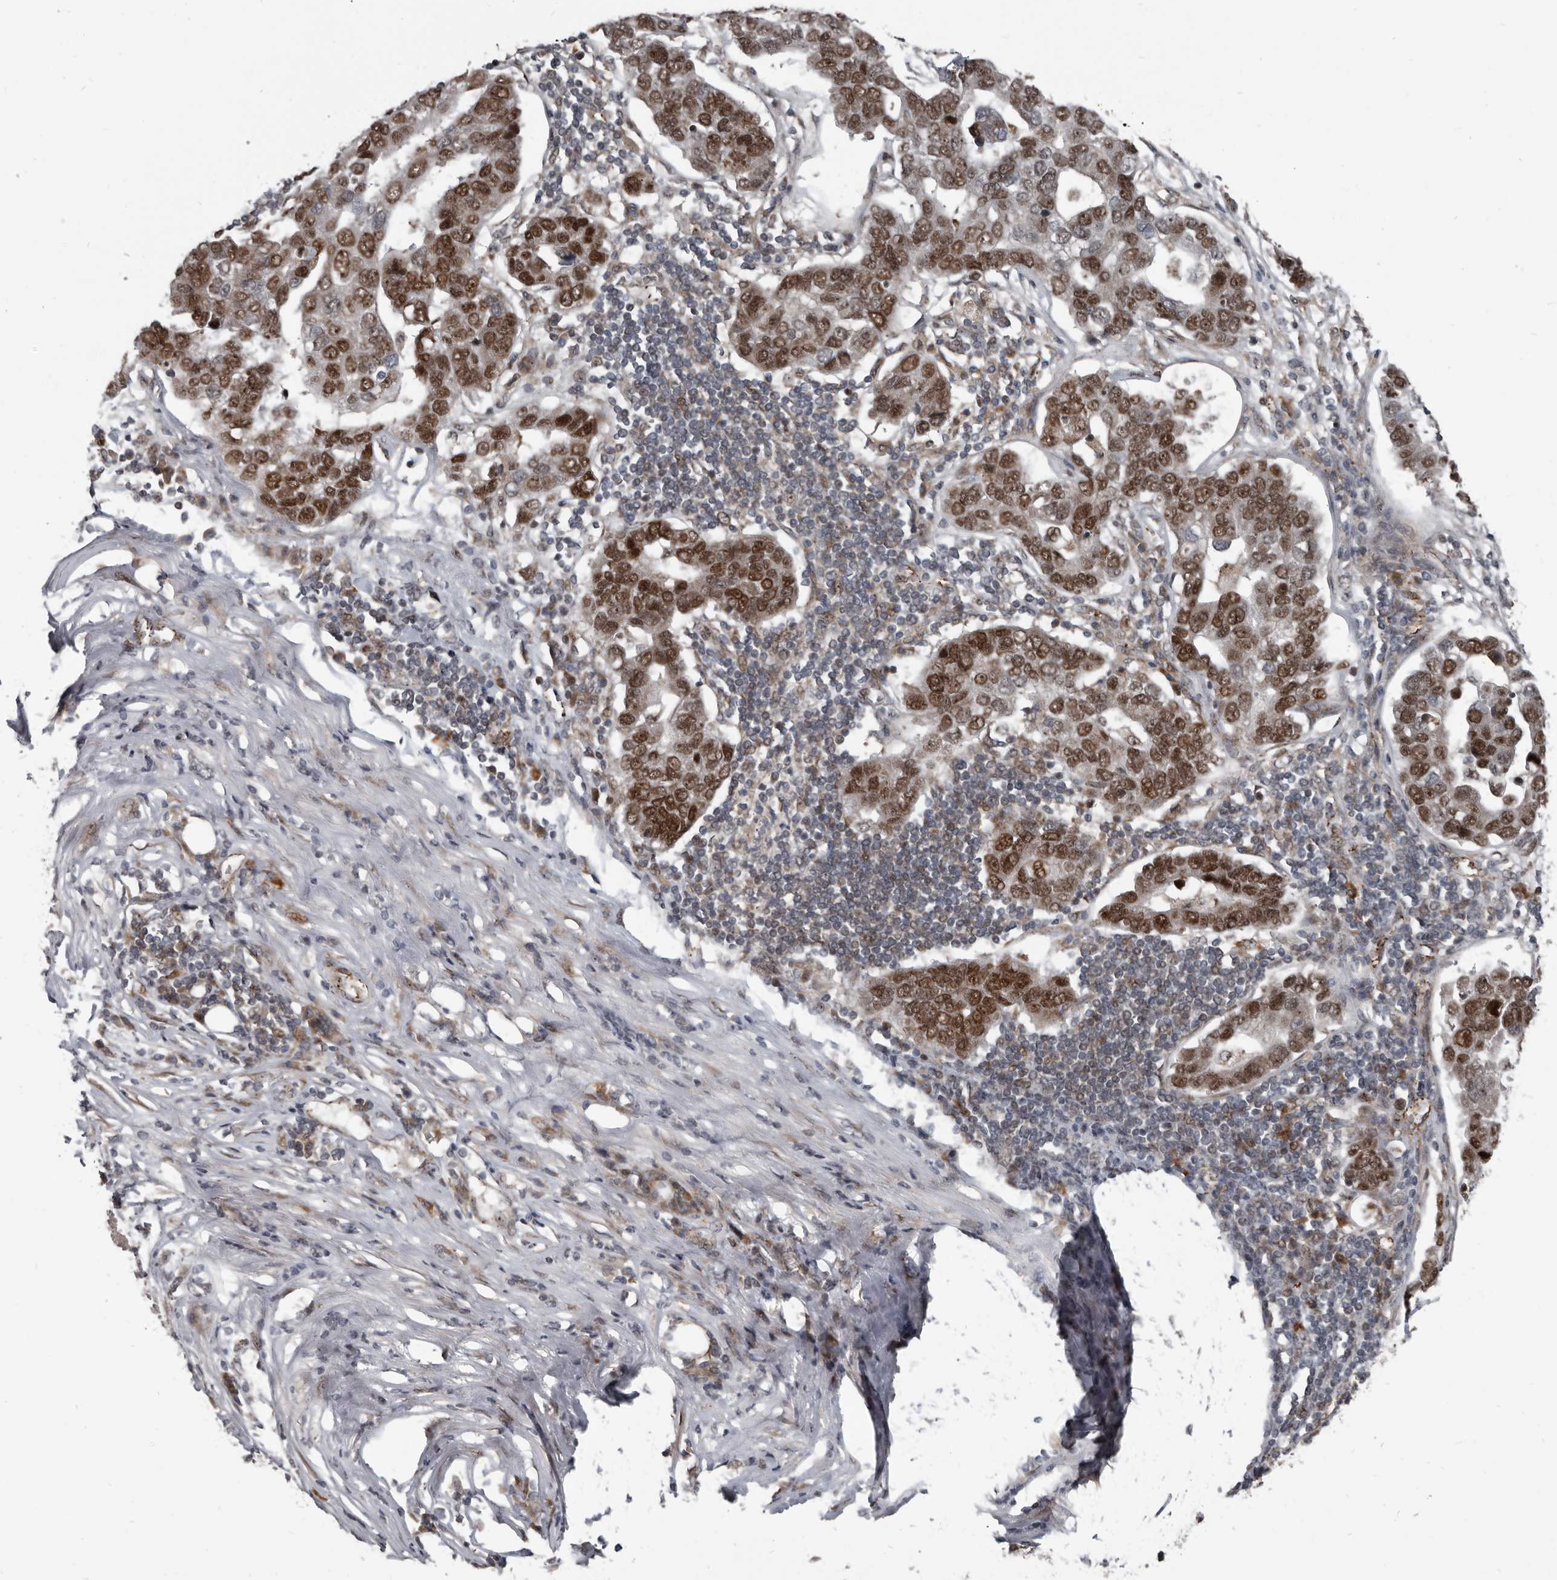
{"staining": {"intensity": "moderate", "quantity": ">75%", "location": "nuclear"}, "tissue": "pancreatic cancer", "cell_type": "Tumor cells", "image_type": "cancer", "snomed": [{"axis": "morphology", "description": "Adenocarcinoma, NOS"}, {"axis": "topography", "description": "Pancreas"}], "caption": "This micrograph exhibits immunohistochemistry (IHC) staining of pancreatic cancer (adenocarcinoma), with medium moderate nuclear expression in approximately >75% of tumor cells.", "gene": "CHD1L", "patient": {"sex": "female", "age": 61}}